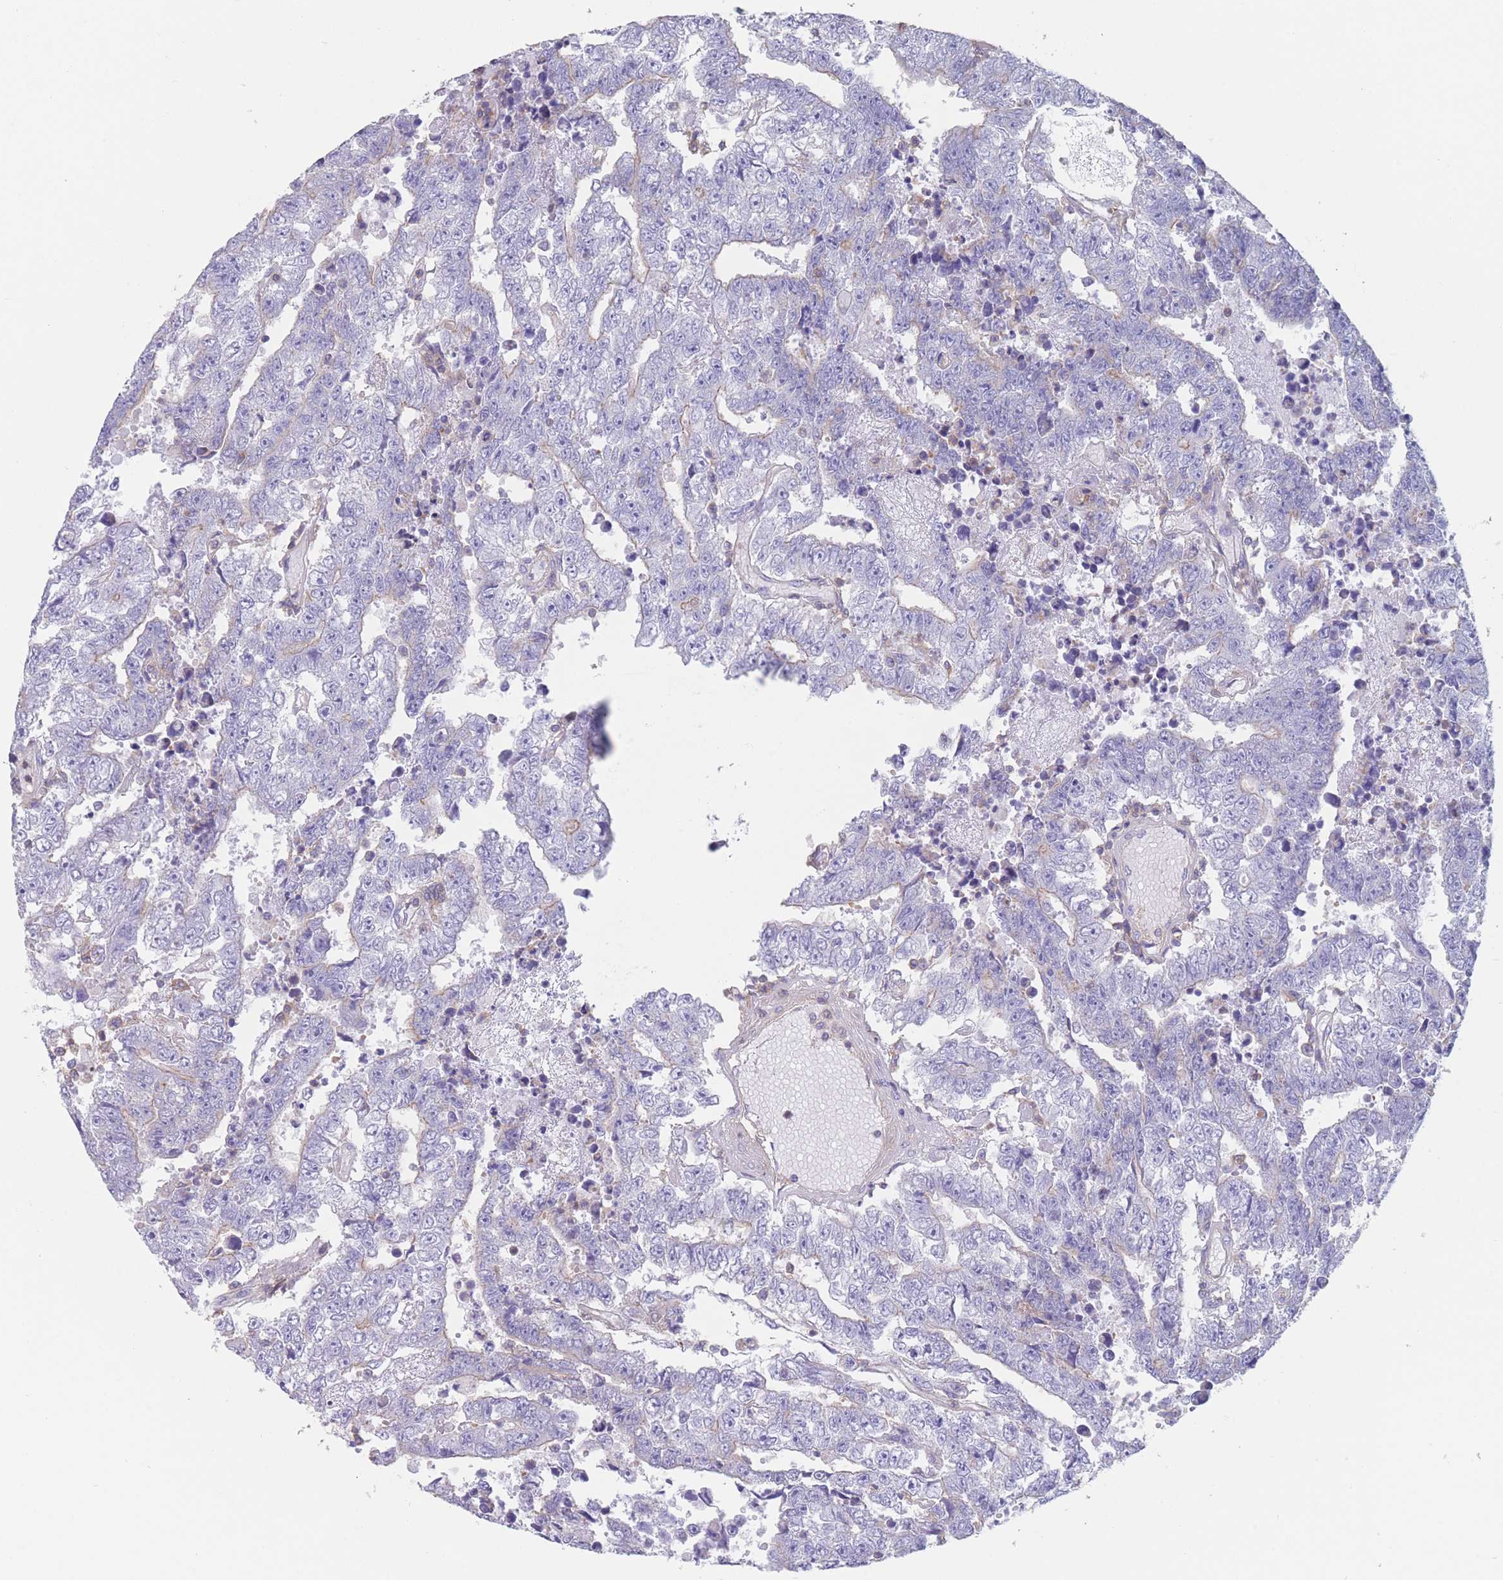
{"staining": {"intensity": "negative", "quantity": "none", "location": "none"}, "tissue": "testis cancer", "cell_type": "Tumor cells", "image_type": "cancer", "snomed": [{"axis": "morphology", "description": "Carcinoma, Embryonal, NOS"}, {"axis": "topography", "description": "Testis"}], "caption": "An image of embryonal carcinoma (testis) stained for a protein shows no brown staining in tumor cells. The staining is performed using DAB brown chromogen with nuclei counter-stained in using hematoxylin.", "gene": "ADH1A", "patient": {"sex": "male", "age": 25}}